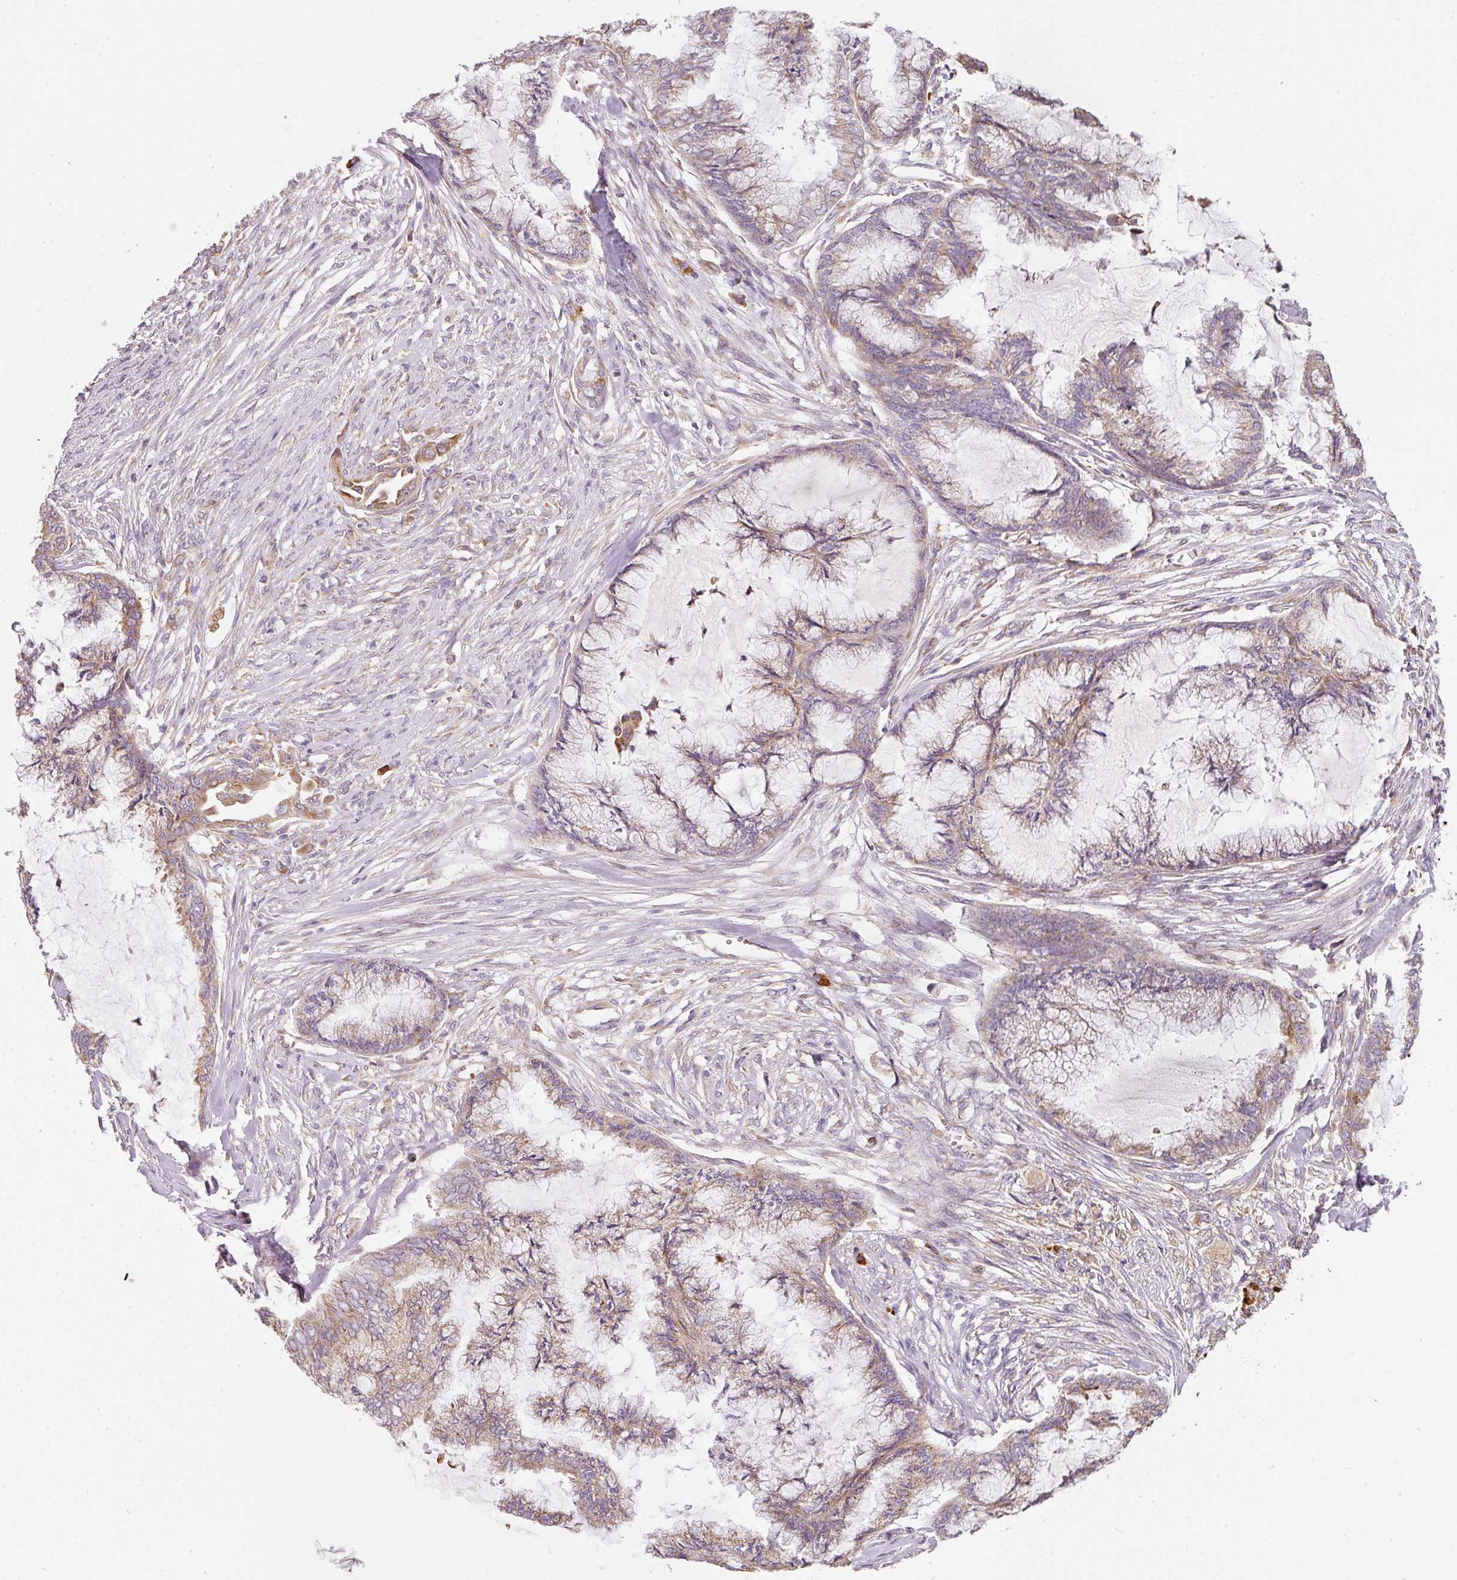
{"staining": {"intensity": "moderate", "quantity": "25%-75%", "location": "cytoplasmic/membranous"}, "tissue": "endometrial cancer", "cell_type": "Tumor cells", "image_type": "cancer", "snomed": [{"axis": "morphology", "description": "Adenocarcinoma, NOS"}, {"axis": "topography", "description": "Endometrium"}], "caption": "This is an image of IHC staining of endometrial adenocarcinoma, which shows moderate positivity in the cytoplasmic/membranous of tumor cells.", "gene": "MORN4", "patient": {"sex": "female", "age": 86}}